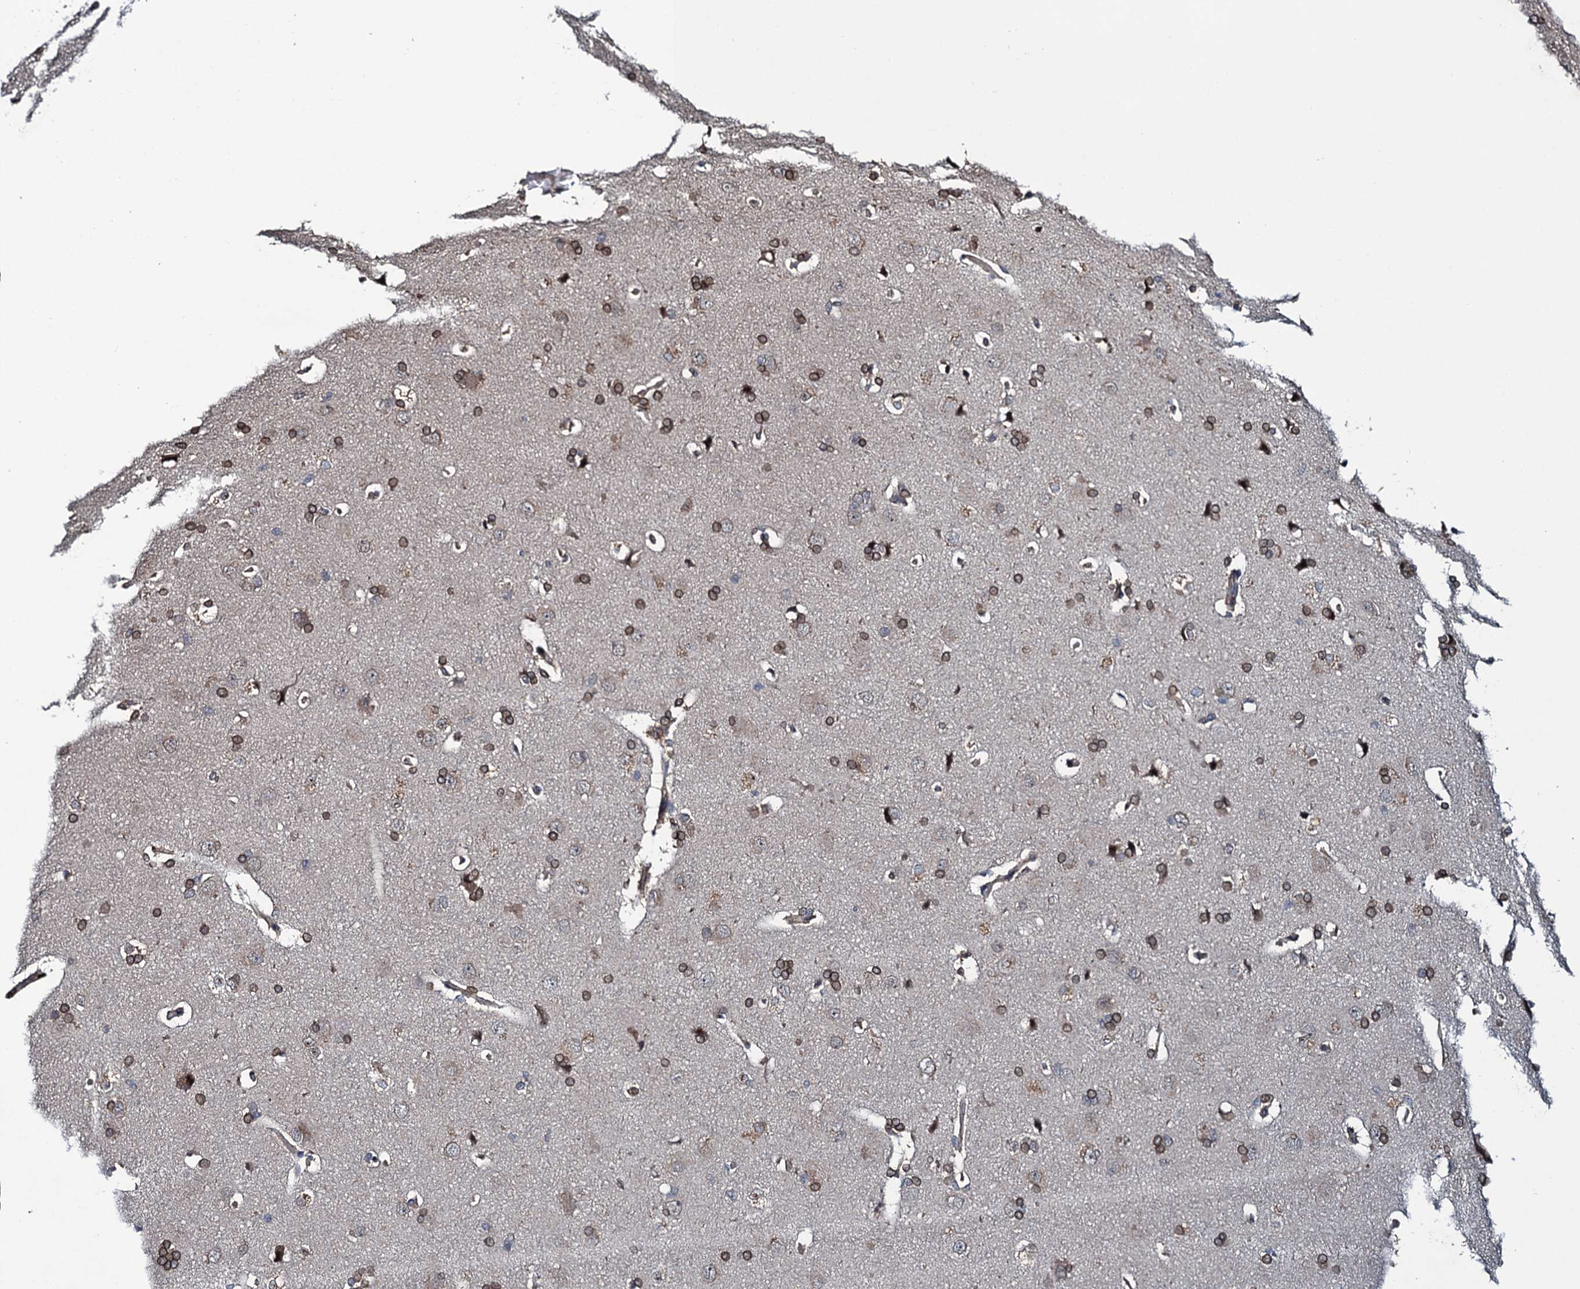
{"staining": {"intensity": "weak", "quantity": ">75%", "location": "cytoplasmic/membranous"}, "tissue": "cerebral cortex", "cell_type": "Endothelial cells", "image_type": "normal", "snomed": [{"axis": "morphology", "description": "Normal tissue, NOS"}, {"axis": "topography", "description": "Cerebral cortex"}], "caption": "Endothelial cells show low levels of weak cytoplasmic/membranous expression in about >75% of cells in benign cerebral cortex.", "gene": "EVX2", "patient": {"sex": "male", "age": 62}}